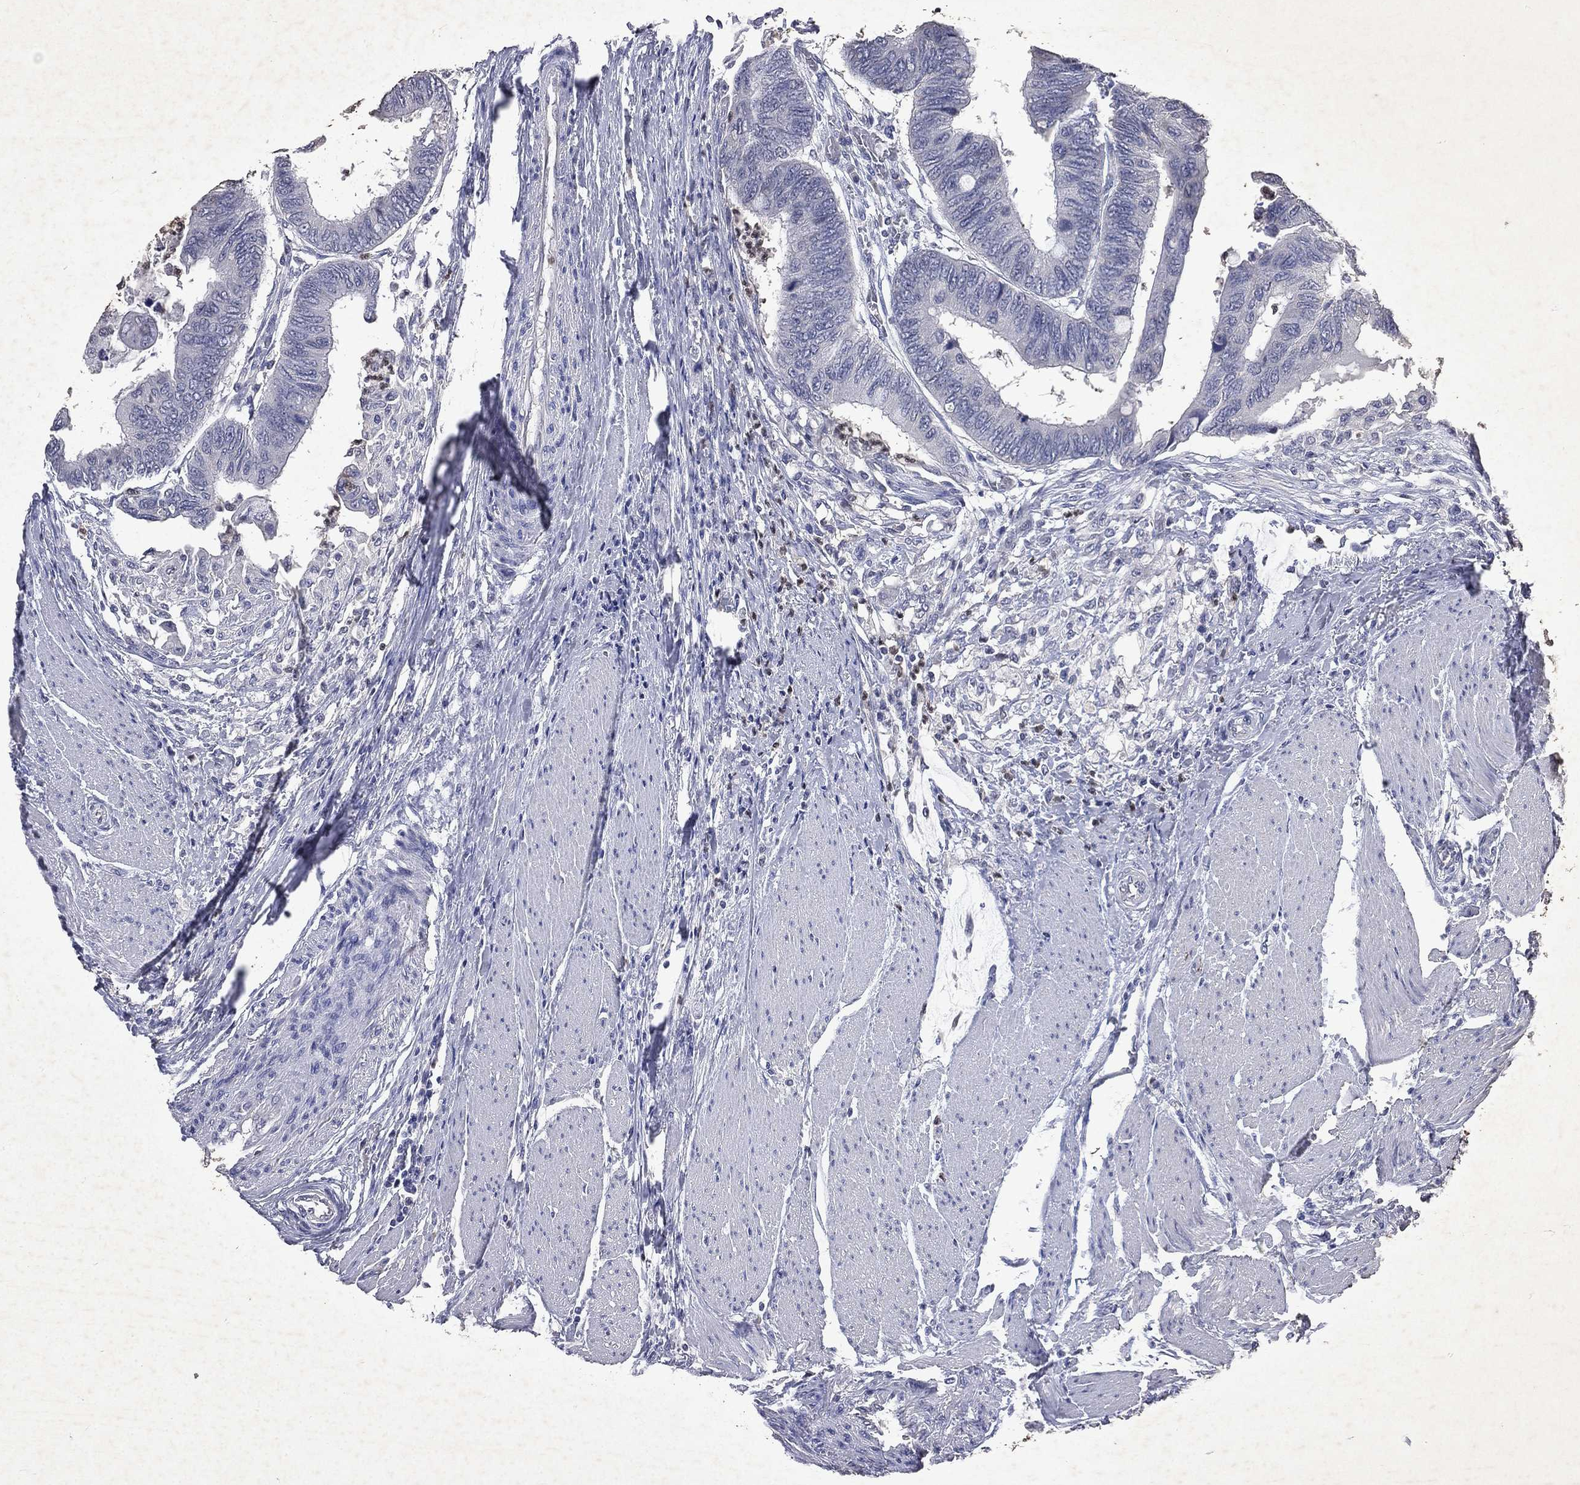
{"staining": {"intensity": "negative", "quantity": "none", "location": "none"}, "tissue": "colorectal cancer", "cell_type": "Tumor cells", "image_type": "cancer", "snomed": [{"axis": "morphology", "description": "Normal tissue, NOS"}, {"axis": "morphology", "description": "Adenocarcinoma, NOS"}, {"axis": "topography", "description": "Rectum"}, {"axis": "topography", "description": "Peripheral nerve tissue"}], "caption": "High power microscopy histopathology image of an IHC histopathology image of colorectal adenocarcinoma, revealing no significant expression in tumor cells. (DAB IHC with hematoxylin counter stain).", "gene": "SLC34A2", "patient": {"sex": "male", "age": 92}}